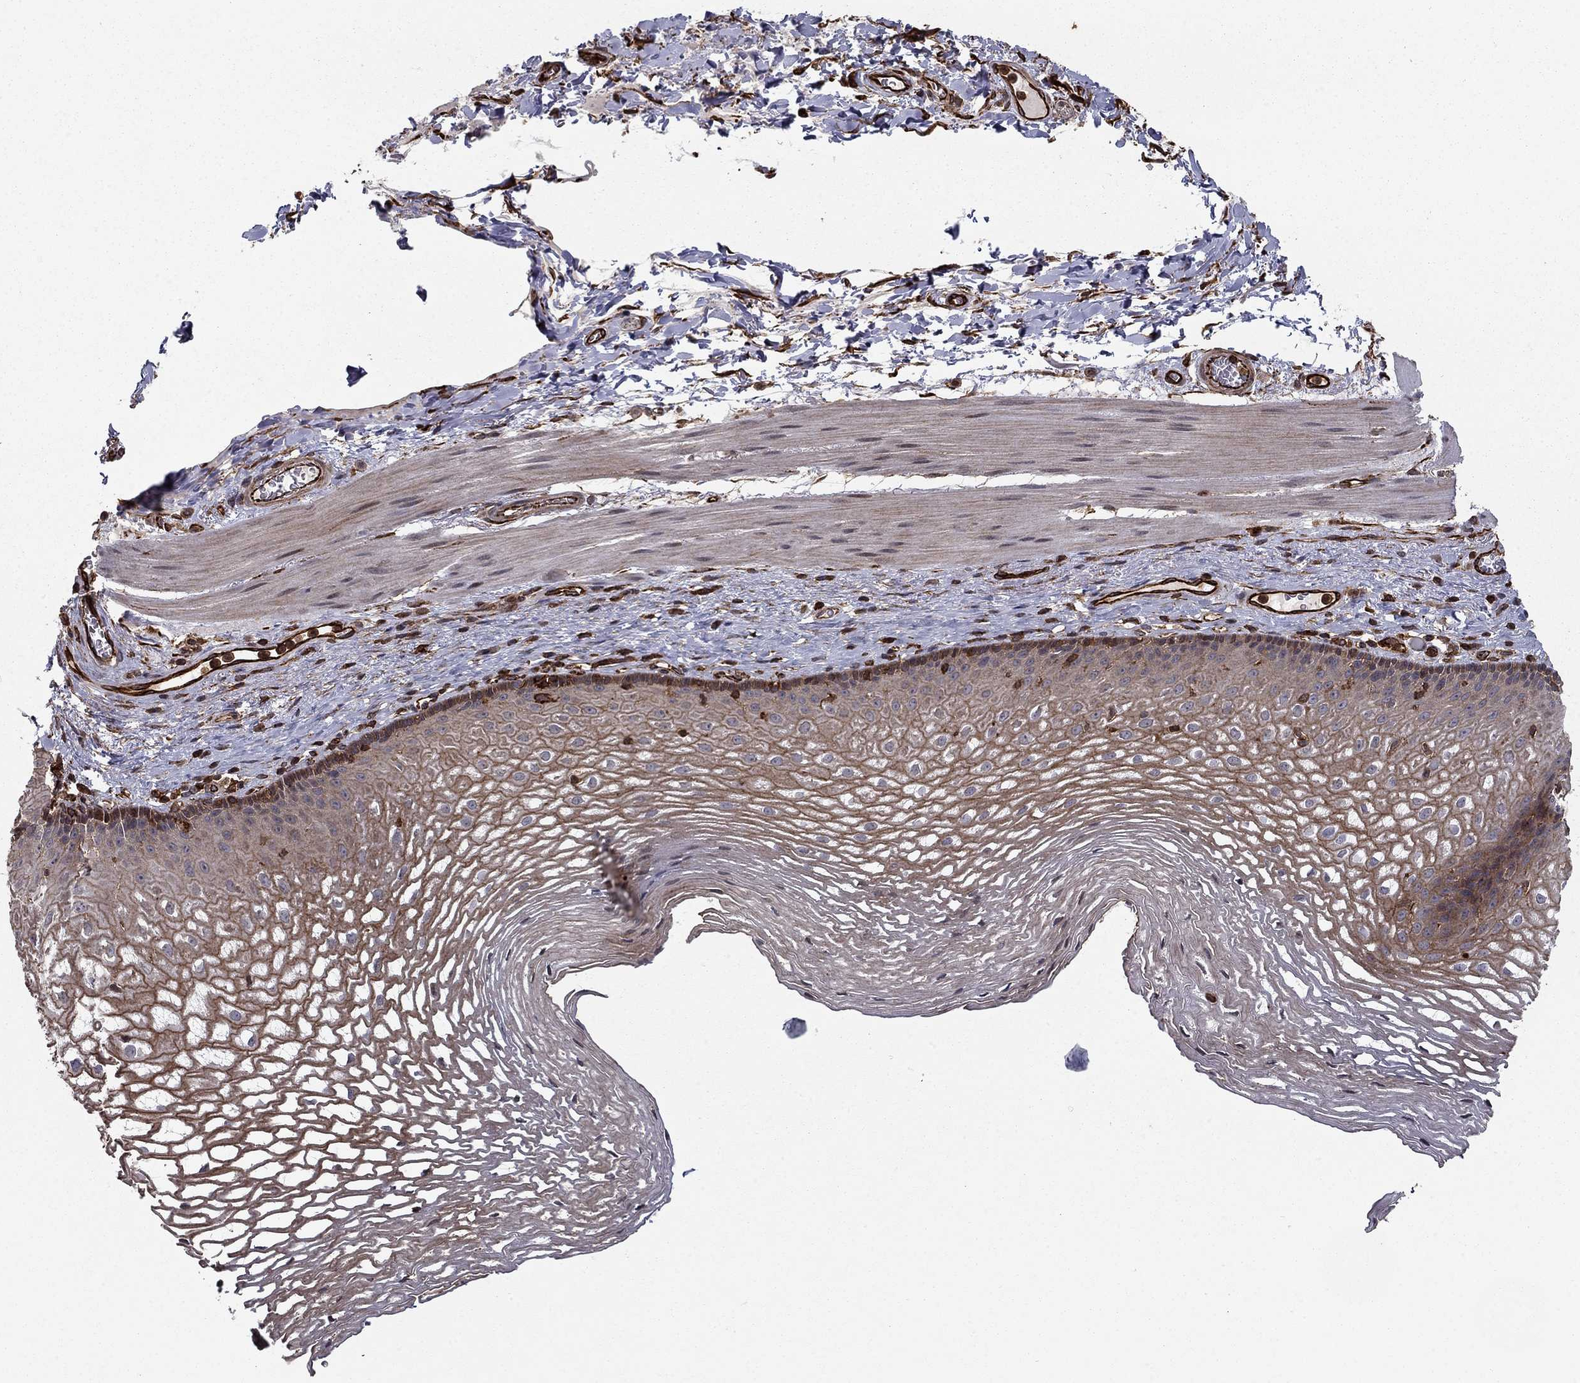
{"staining": {"intensity": "moderate", "quantity": ">75%", "location": "cytoplasmic/membranous"}, "tissue": "esophagus", "cell_type": "Squamous epithelial cells", "image_type": "normal", "snomed": [{"axis": "morphology", "description": "Normal tissue, NOS"}, {"axis": "topography", "description": "Esophagus"}], "caption": "Normal esophagus shows moderate cytoplasmic/membranous expression in approximately >75% of squamous epithelial cells The protein of interest is shown in brown color, while the nuclei are stained blue..", "gene": "ADM", "patient": {"sex": "male", "age": 76}}